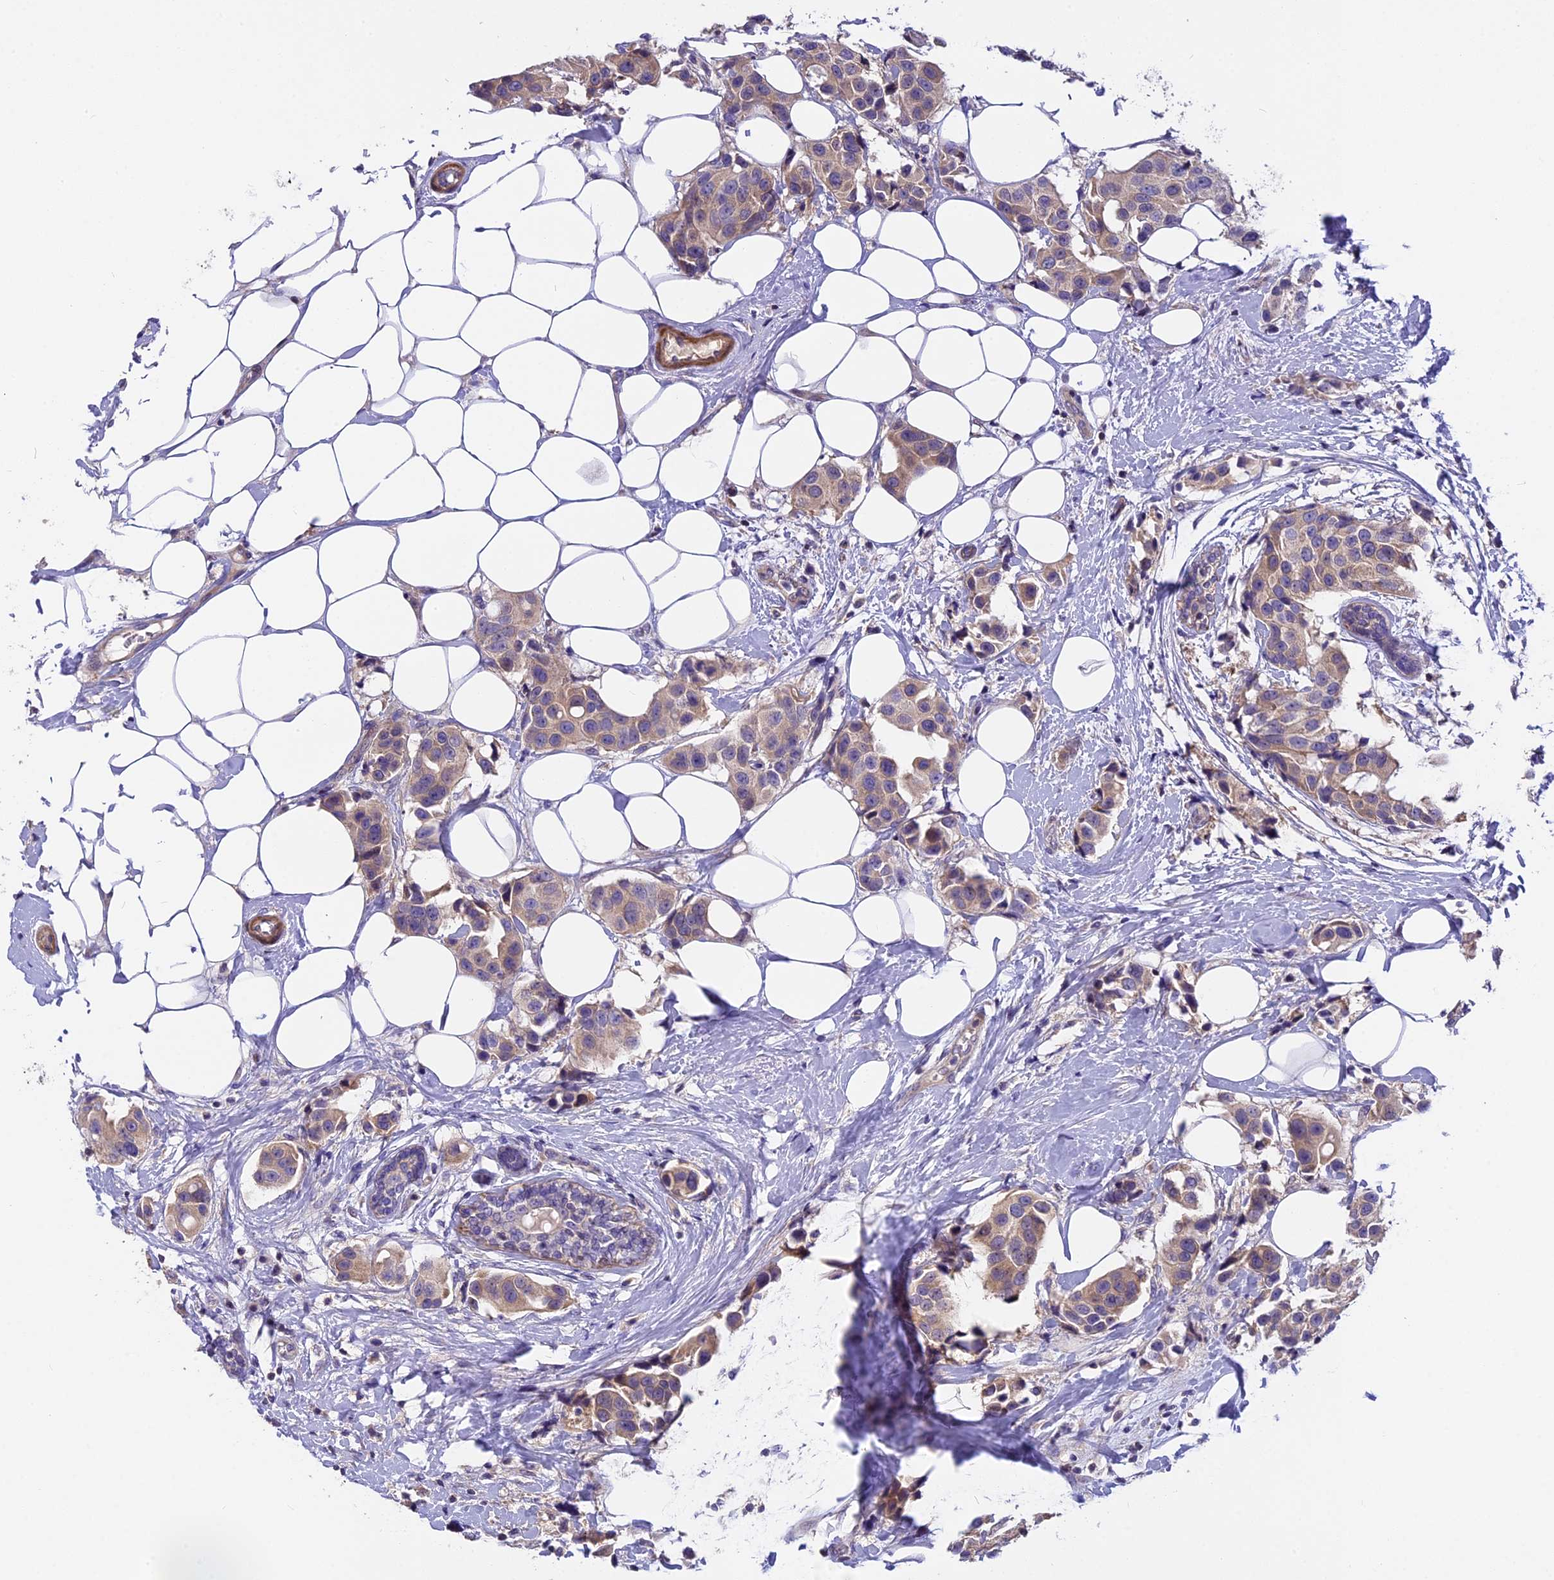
{"staining": {"intensity": "moderate", "quantity": ">75%", "location": "cytoplasmic/membranous"}, "tissue": "breast cancer", "cell_type": "Tumor cells", "image_type": "cancer", "snomed": [{"axis": "morphology", "description": "Normal tissue, NOS"}, {"axis": "morphology", "description": "Duct carcinoma"}, {"axis": "topography", "description": "Breast"}], "caption": "An image of human breast infiltrating ductal carcinoma stained for a protein shows moderate cytoplasmic/membranous brown staining in tumor cells. Using DAB (brown) and hematoxylin (blue) stains, captured at high magnification using brightfield microscopy.", "gene": "FAM98C", "patient": {"sex": "female", "age": 39}}